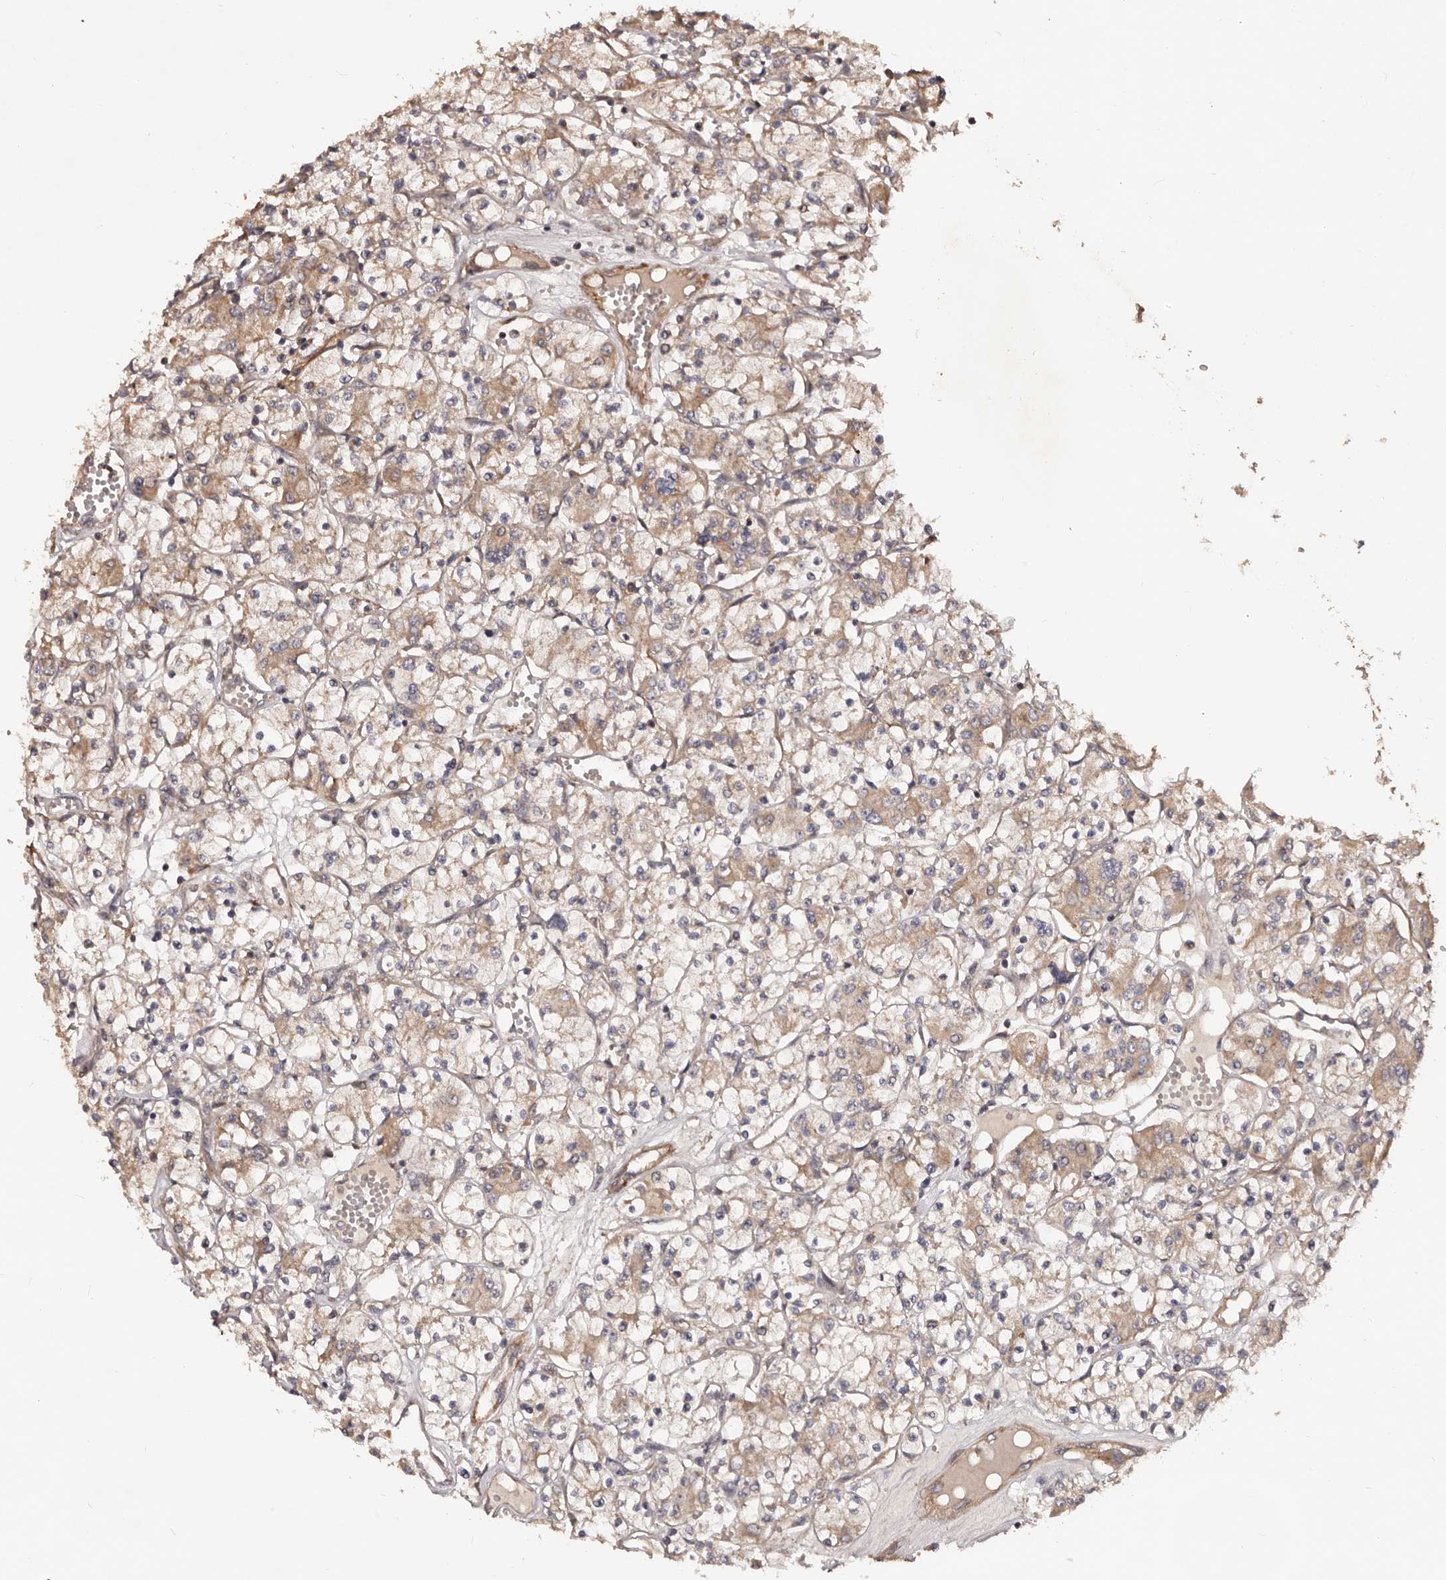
{"staining": {"intensity": "weak", "quantity": "25%-75%", "location": "cytoplasmic/membranous"}, "tissue": "renal cancer", "cell_type": "Tumor cells", "image_type": "cancer", "snomed": [{"axis": "morphology", "description": "Adenocarcinoma, NOS"}, {"axis": "topography", "description": "Kidney"}], "caption": "Protein expression analysis of human renal adenocarcinoma reveals weak cytoplasmic/membranous positivity in approximately 25%-75% of tumor cells. Nuclei are stained in blue.", "gene": "GTPBP1", "patient": {"sex": "female", "age": 59}}